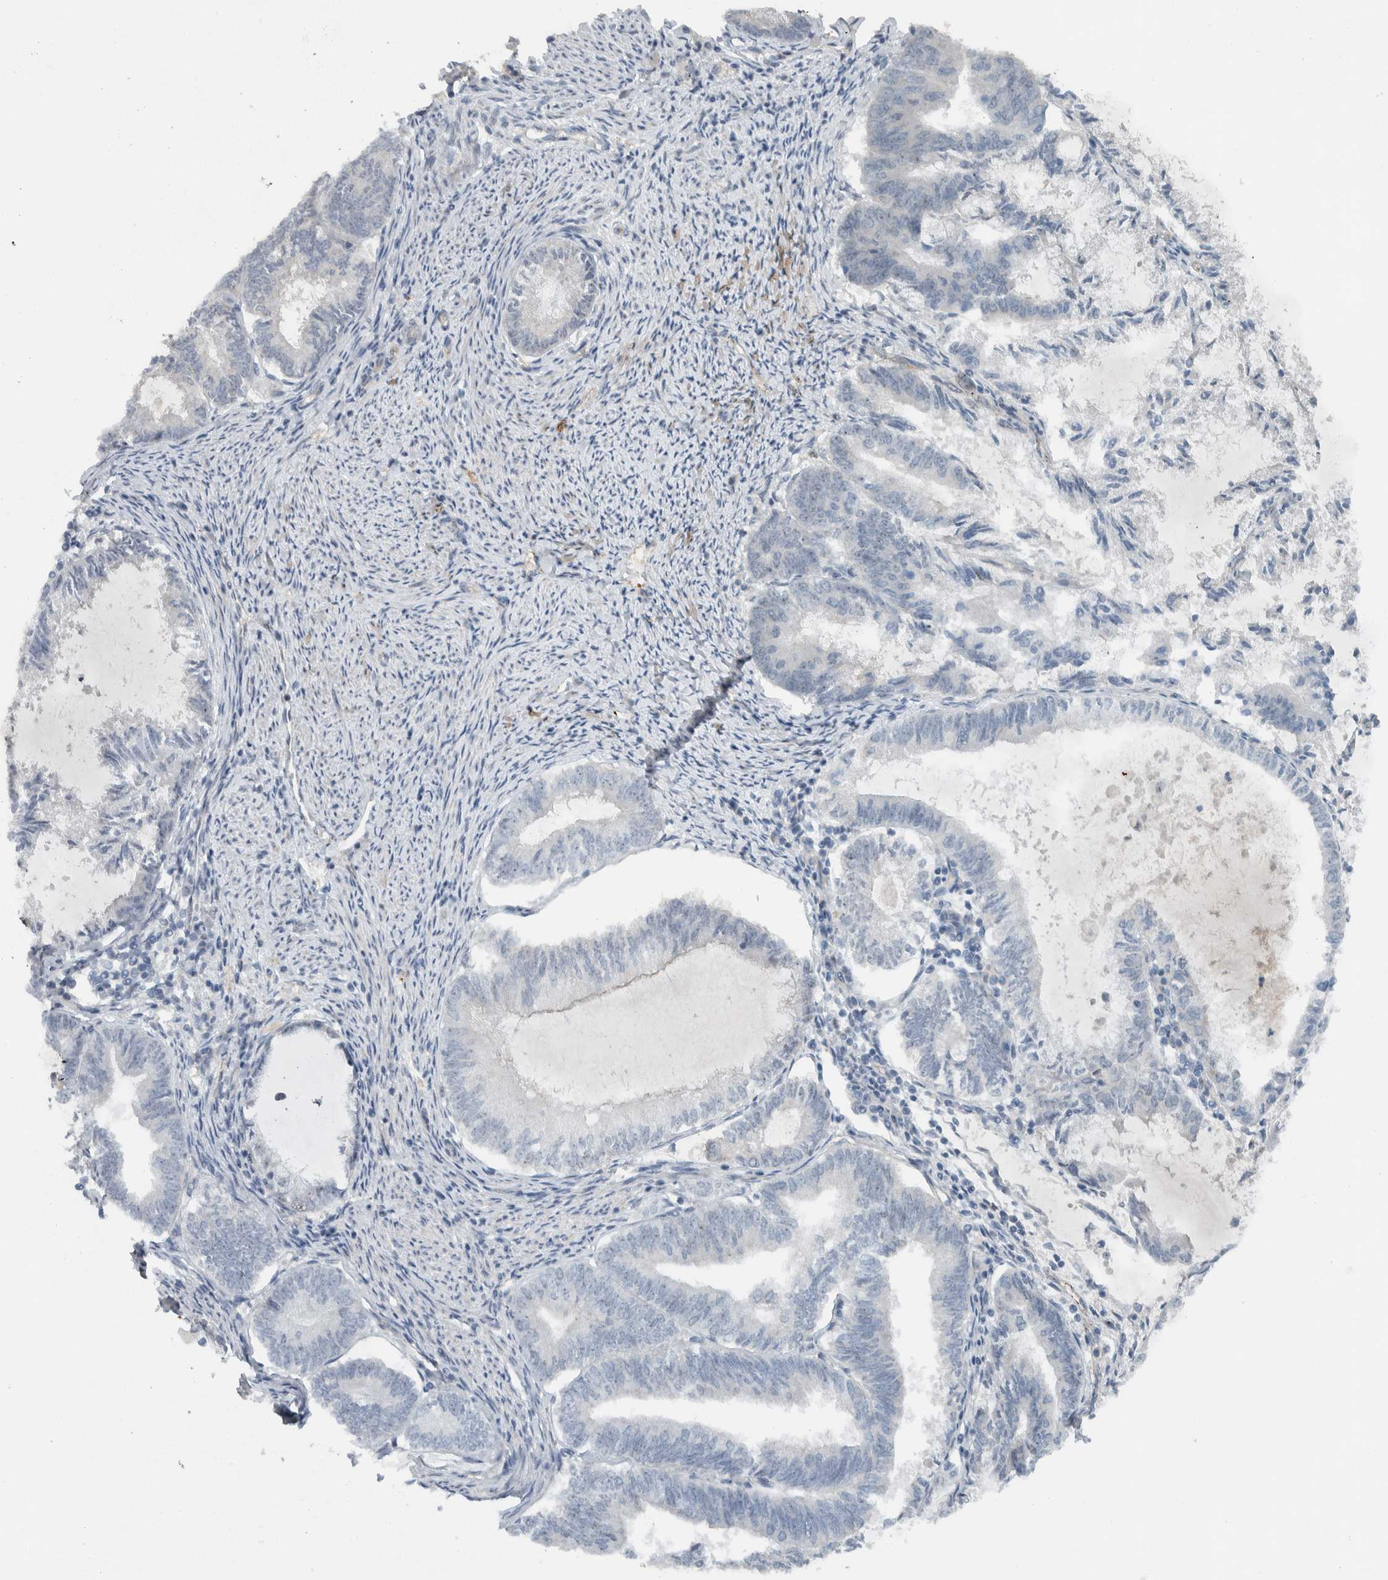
{"staining": {"intensity": "negative", "quantity": "none", "location": "none"}, "tissue": "endometrial cancer", "cell_type": "Tumor cells", "image_type": "cancer", "snomed": [{"axis": "morphology", "description": "Adenocarcinoma, NOS"}, {"axis": "topography", "description": "Endometrium"}], "caption": "High magnification brightfield microscopy of endometrial cancer (adenocarcinoma) stained with DAB (3,3'-diaminobenzidine) (brown) and counterstained with hematoxylin (blue): tumor cells show no significant staining. (DAB (3,3'-diaminobenzidine) immunohistochemistry (IHC) visualized using brightfield microscopy, high magnification).", "gene": "ZFP91", "patient": {"sex": "female", "age": 86}}